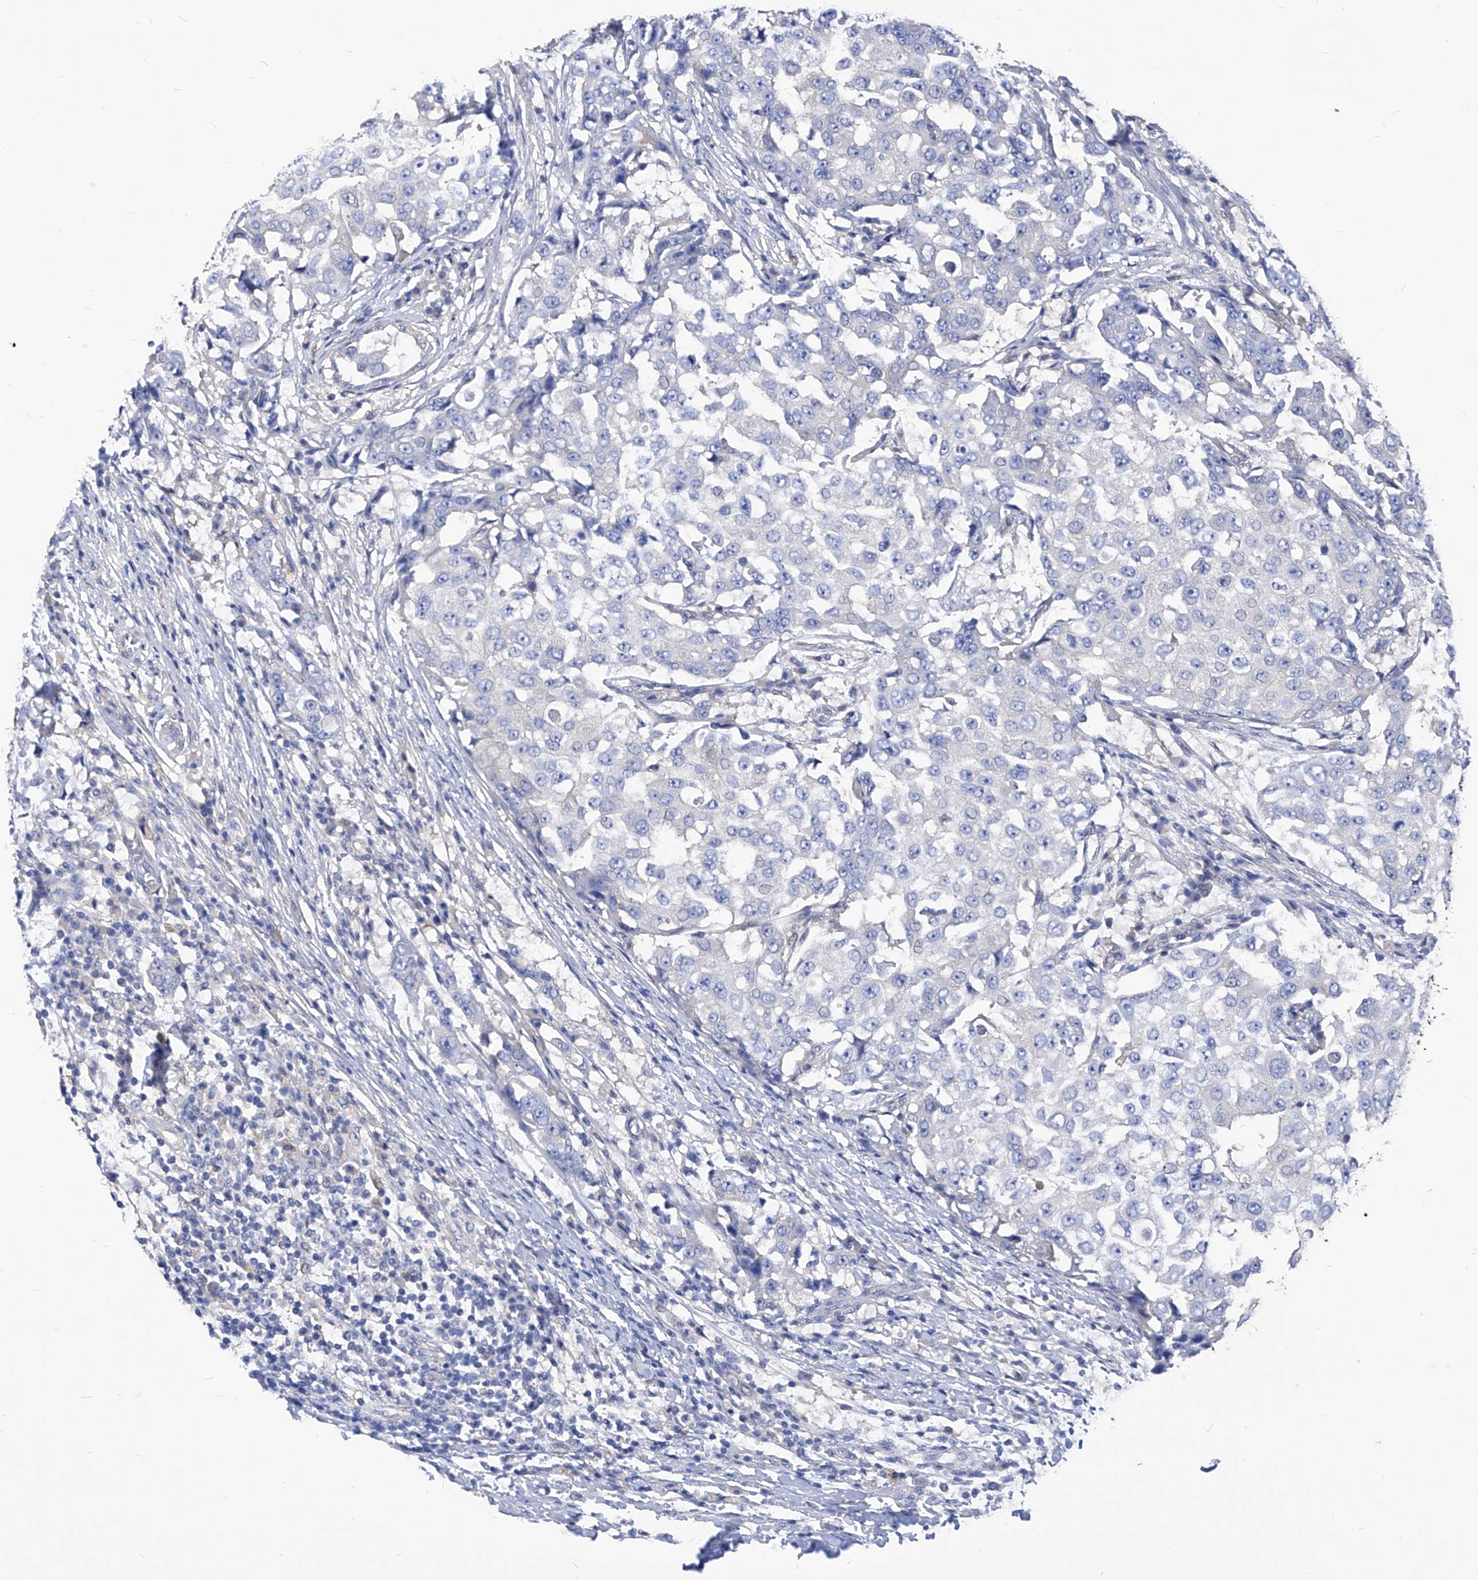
{"staining": {"intensity": "negative", "quantity": "none", "location": "none"}, "tissue": "breast cancer", "cell_type": "Tumor cells", "image_type": "cancer", "snomed": [{"axis": "morphology", "description": "Duct carcinoma"}, {"axis": "topography", "description": "Breast"}], "caption": "Tumor cells show no significant staining in breast cancer (invasive ductal carcinoma). (DAB immunohistochemistry (IHC) with hematoxylin counter stain).", "gene": "XPNPEP1", "patient": {"sex": "female", "age": 27}}